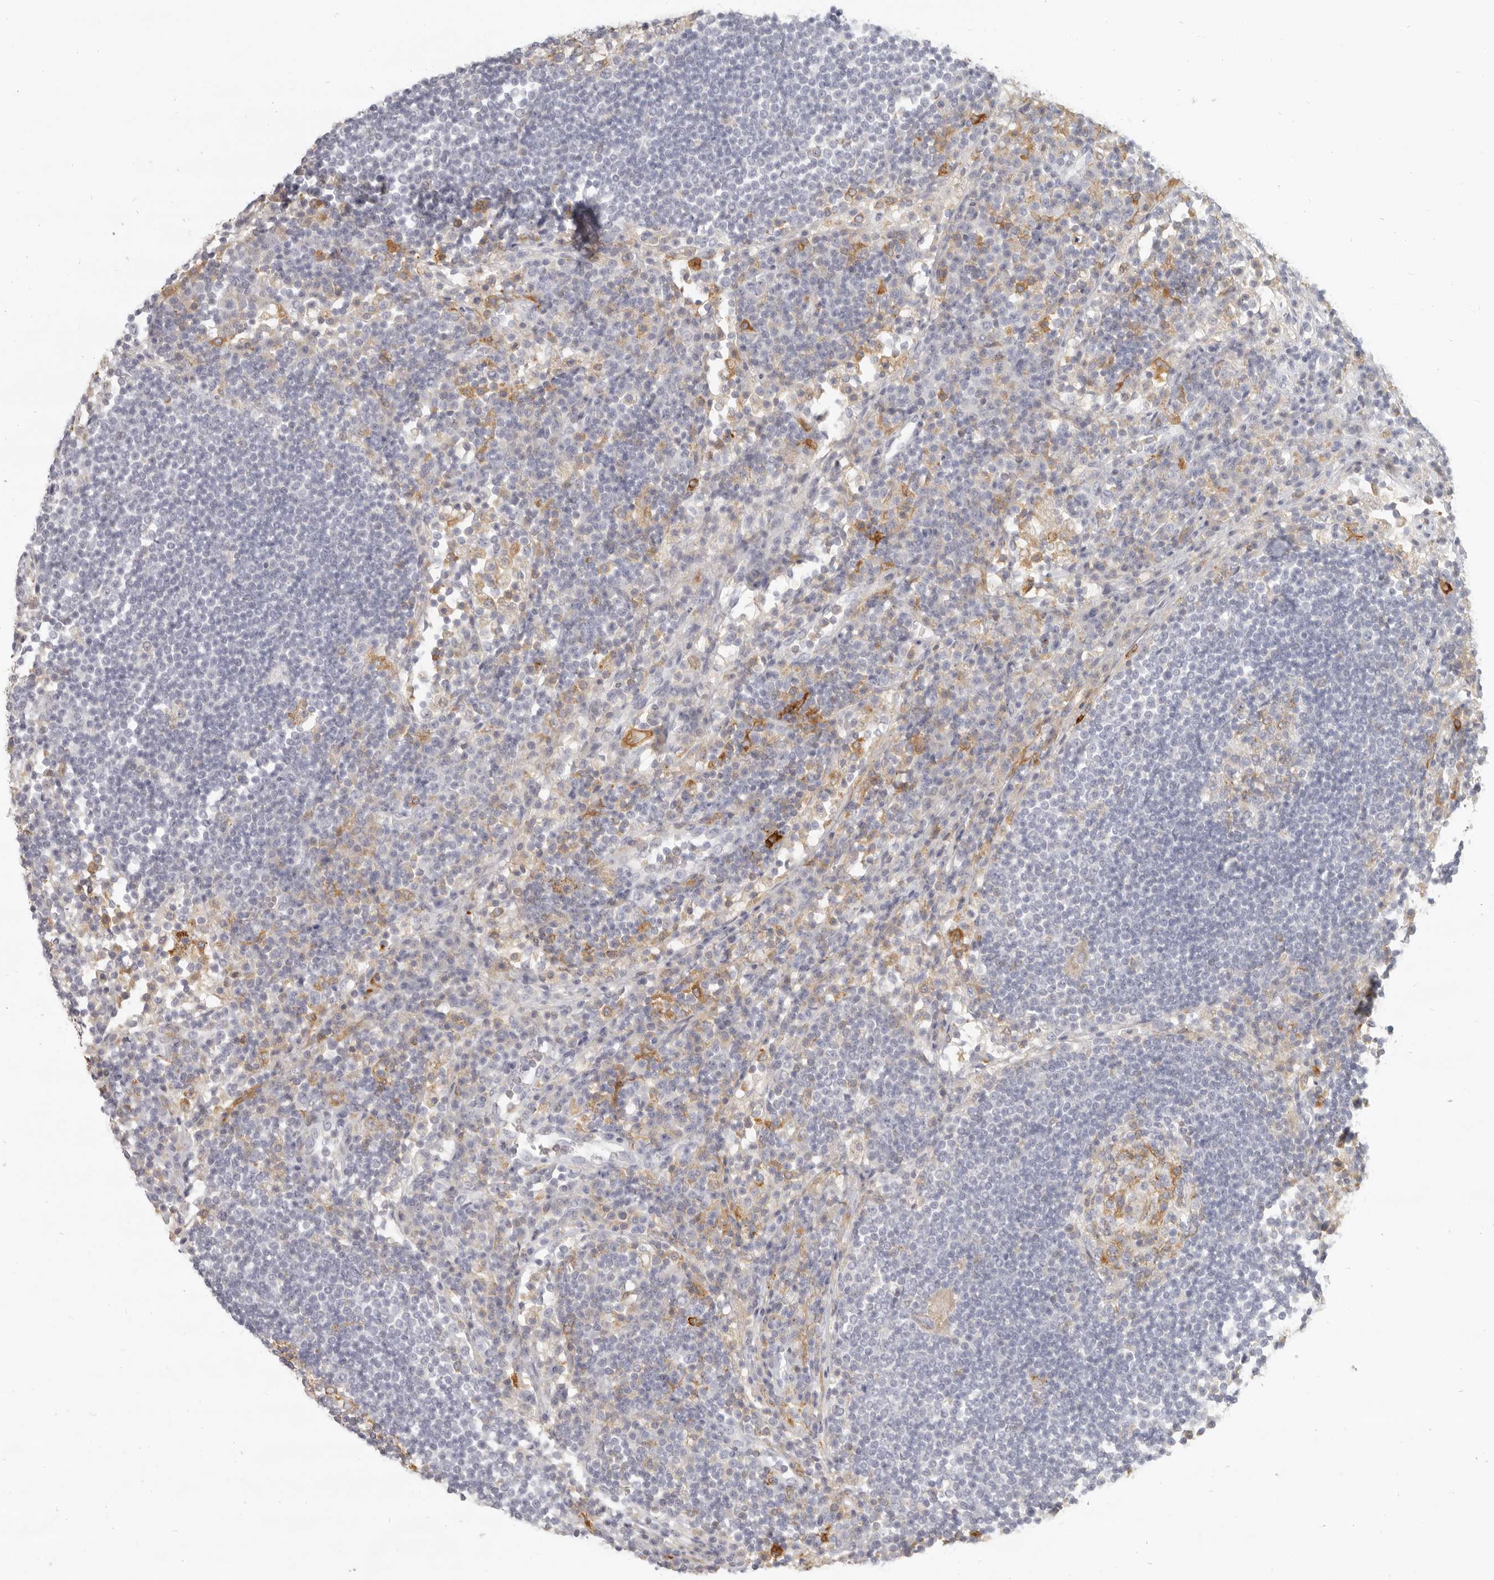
{"staining": {"intensity": "negative", "quantity": "none", "location": "none"}, "tissue": "lymph node", "cell_type": "Germinal center cells", "image_type": "normal", "snomed": [{"axis": "morphology", "description": "Normal tissue, NOS"}, {"axis": "topography", "description": "Lymph node"}], "caption": "A high-resolution micrograph shows immunohistochemistry staining of unremarkable lymph node, which displays no significant positivity in germinal center cells.", "gene": "NIBAN1", "patient": {"sex": "female", "age": 53}}